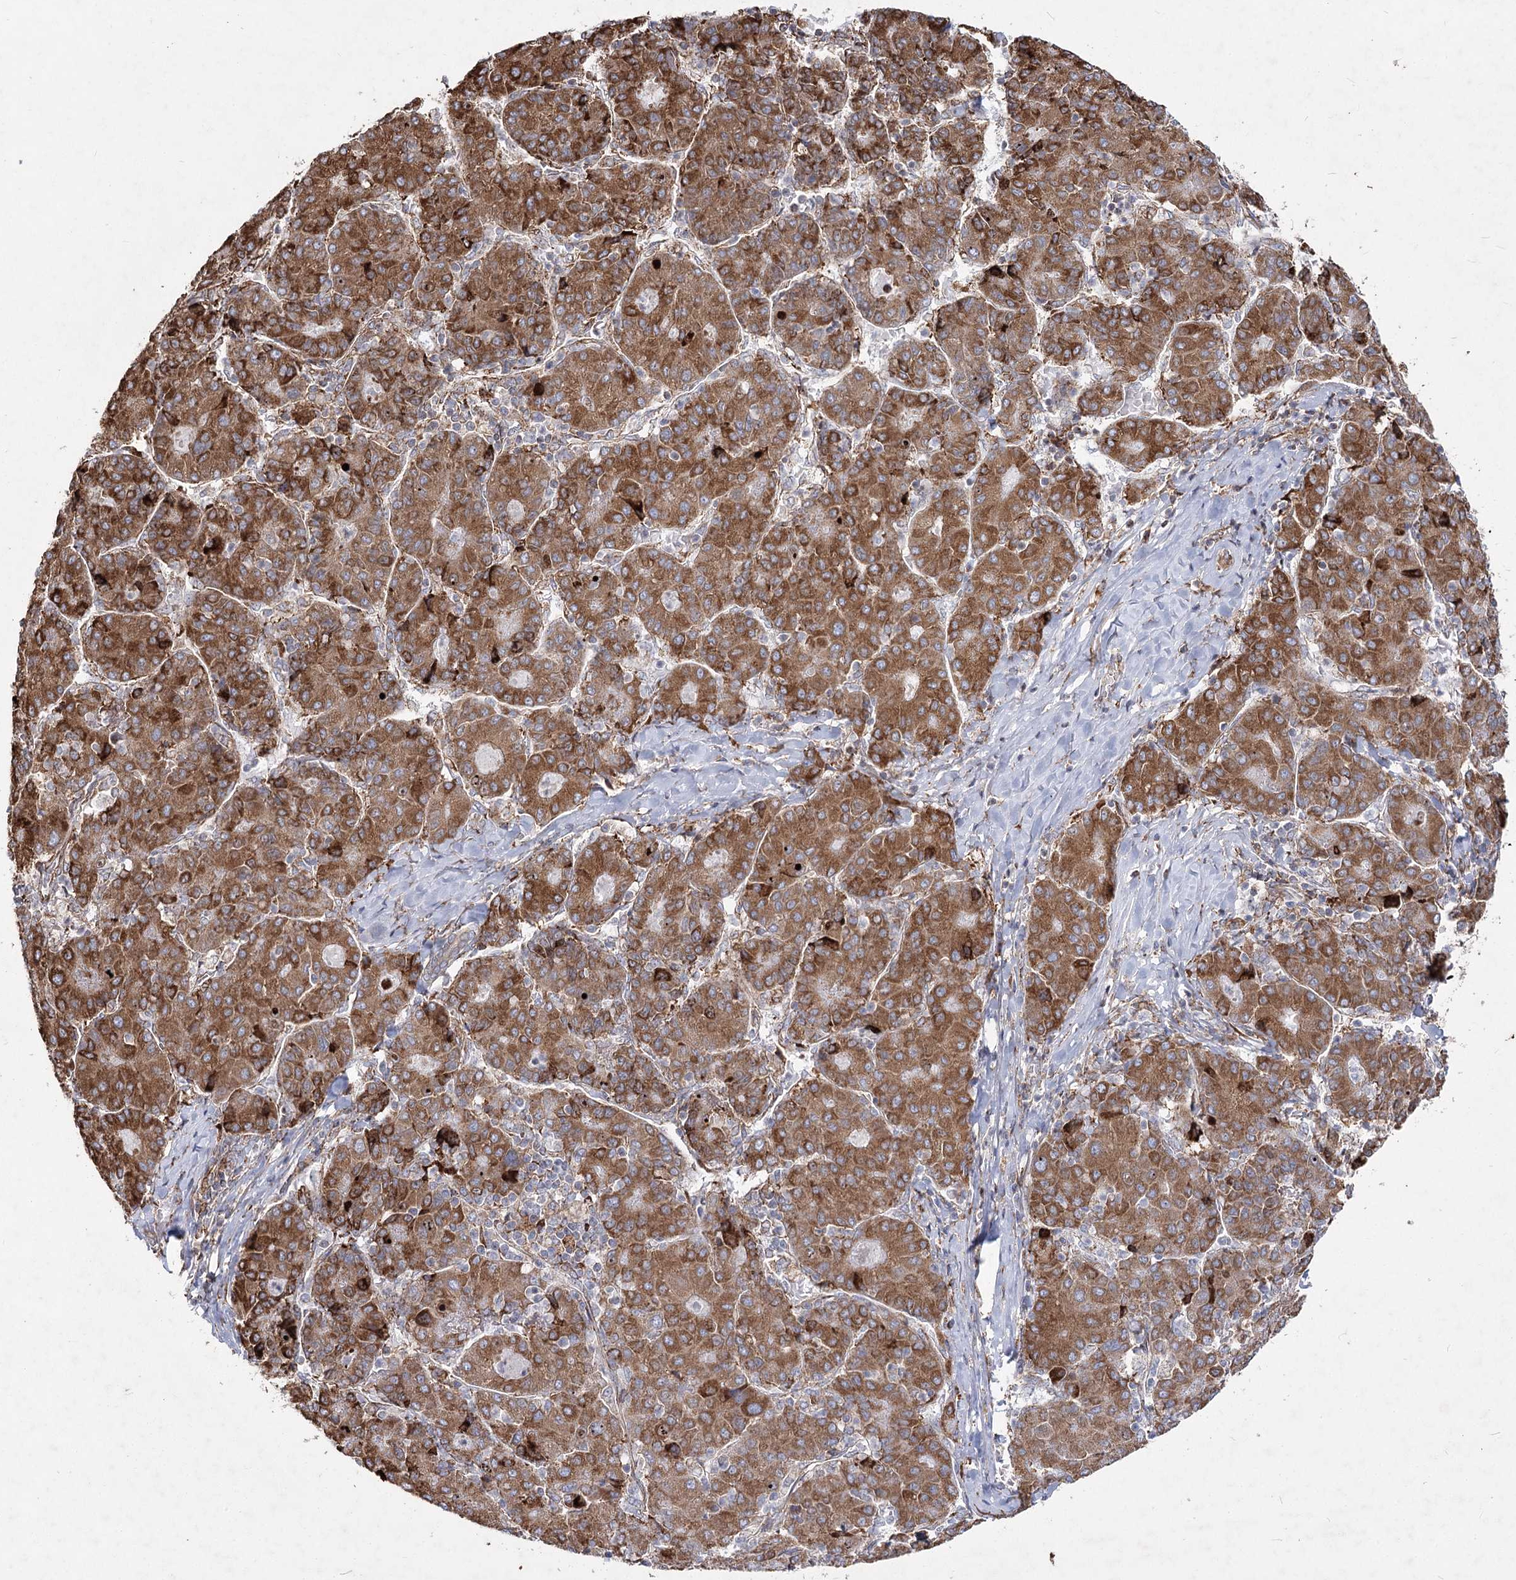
{"staining": {"intensity": "moderate", "quantity": ">75%", "location": "cytoplasmic/membranous"}, "tissue": "liver cancer", "cell_type": "Tumor cells", "image_type": "cancer", "snomed": [{"axis": "morphology", "description": "Carcinoma, Hepatocellular, NOS"}, {"axis": "topography", "description": "Liver"}], "caption": "Brown immunohistochemical staining in liver cancer (hepatocellular carcinoma) reveals moderate cytoplasmic/membranous positivity in approximately >75% of tumor cells.", "gene": "NHLRC2", "patient": {"sex": "male", "age": 65}}